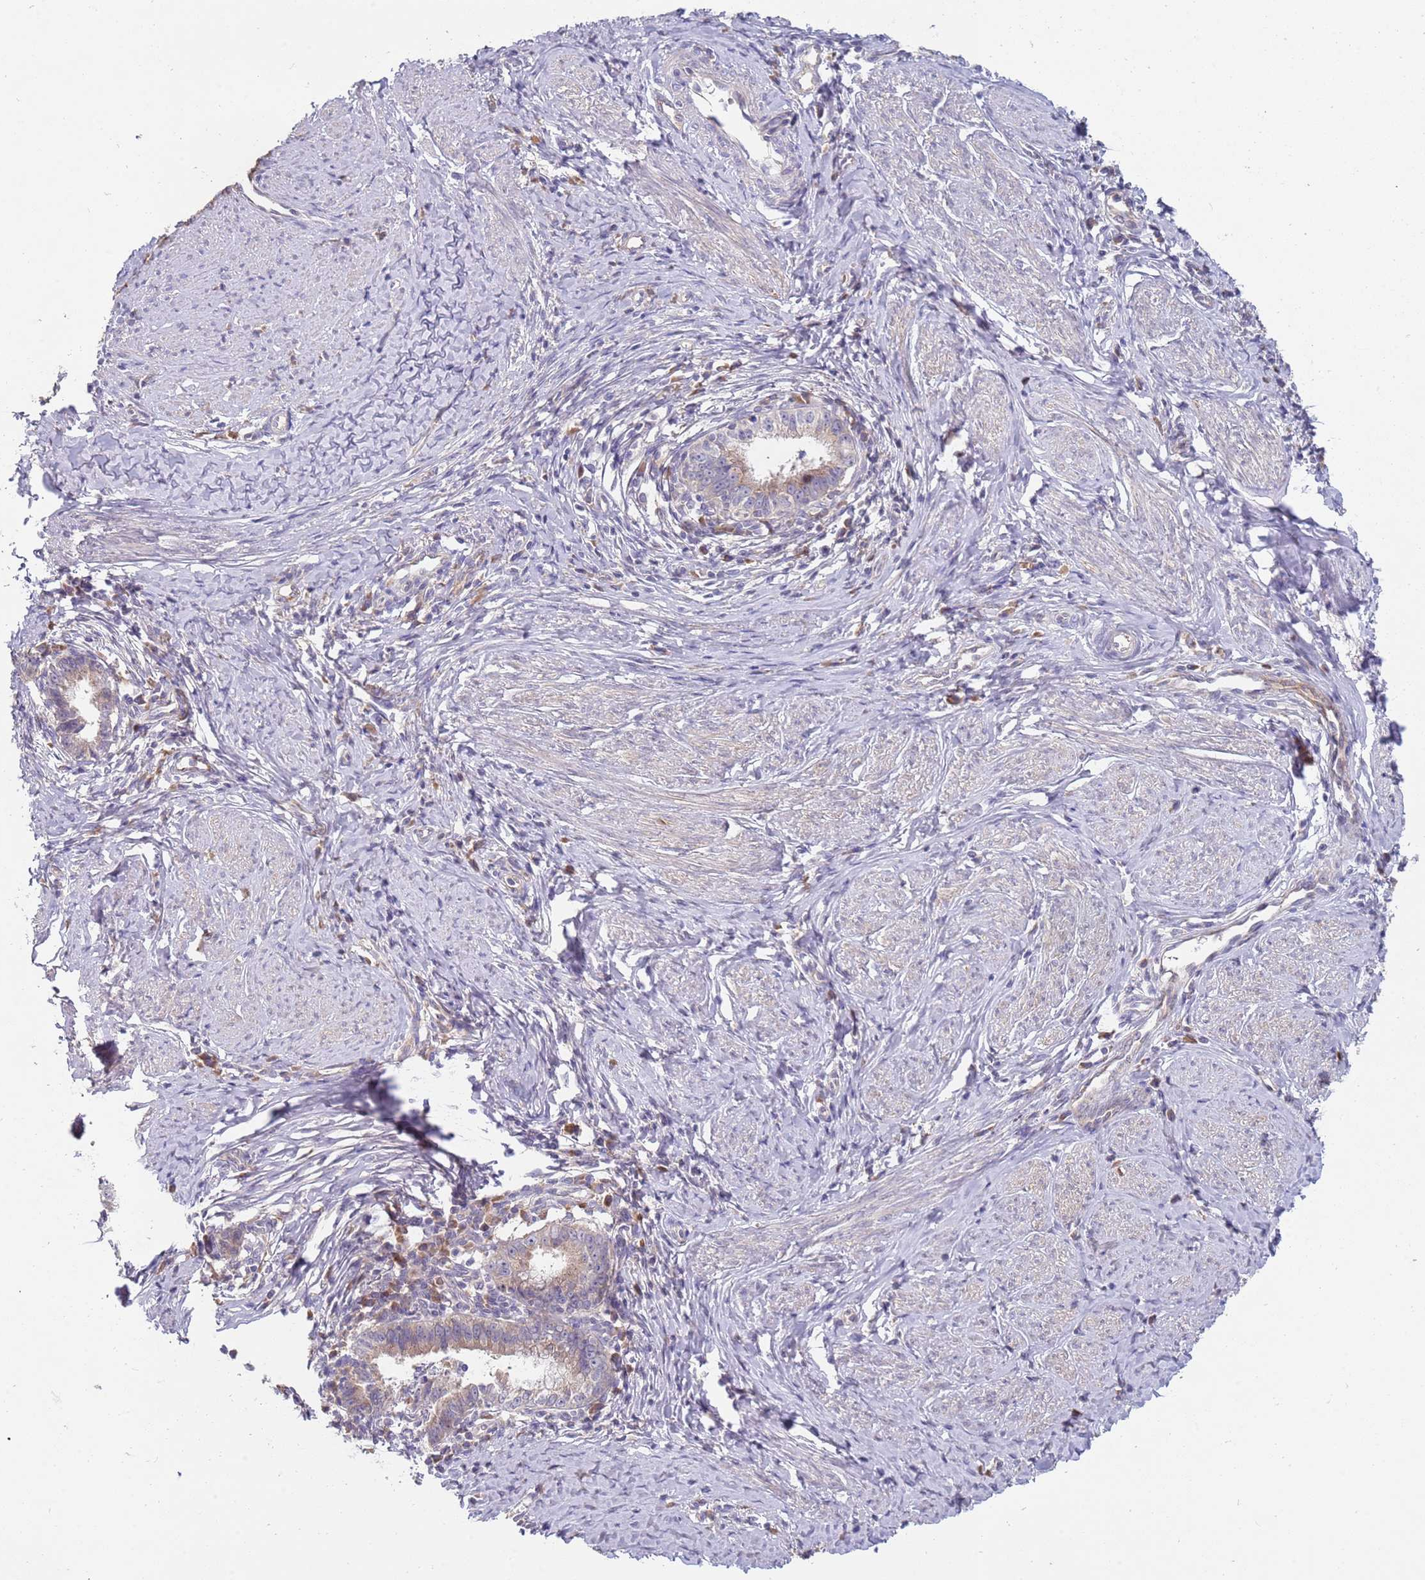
{"staining": {"intensity": "weak", "quantity": "25%-75%", "location": "cytoplasmic/membranous"}, "tissue": "cervical cancer", "cell_type": "Tumor cells", "image_type": "cancer", "snomed": [{"axis": "morphology", "description": "Adenocarcinoma, NOS"}, {"axis": "topography", "description": "Cervix"}], "caption": "Immunohistochemical staining of adenocarcinoma (cervical) demonstrates low levels of weak cytoplasmic/membranous protein expression in approximately 25%-75% of tumor cells. Nuclei are stained in blue.", "gene": "NMUR2", "patient": {"sex": "female", "age": 36}}